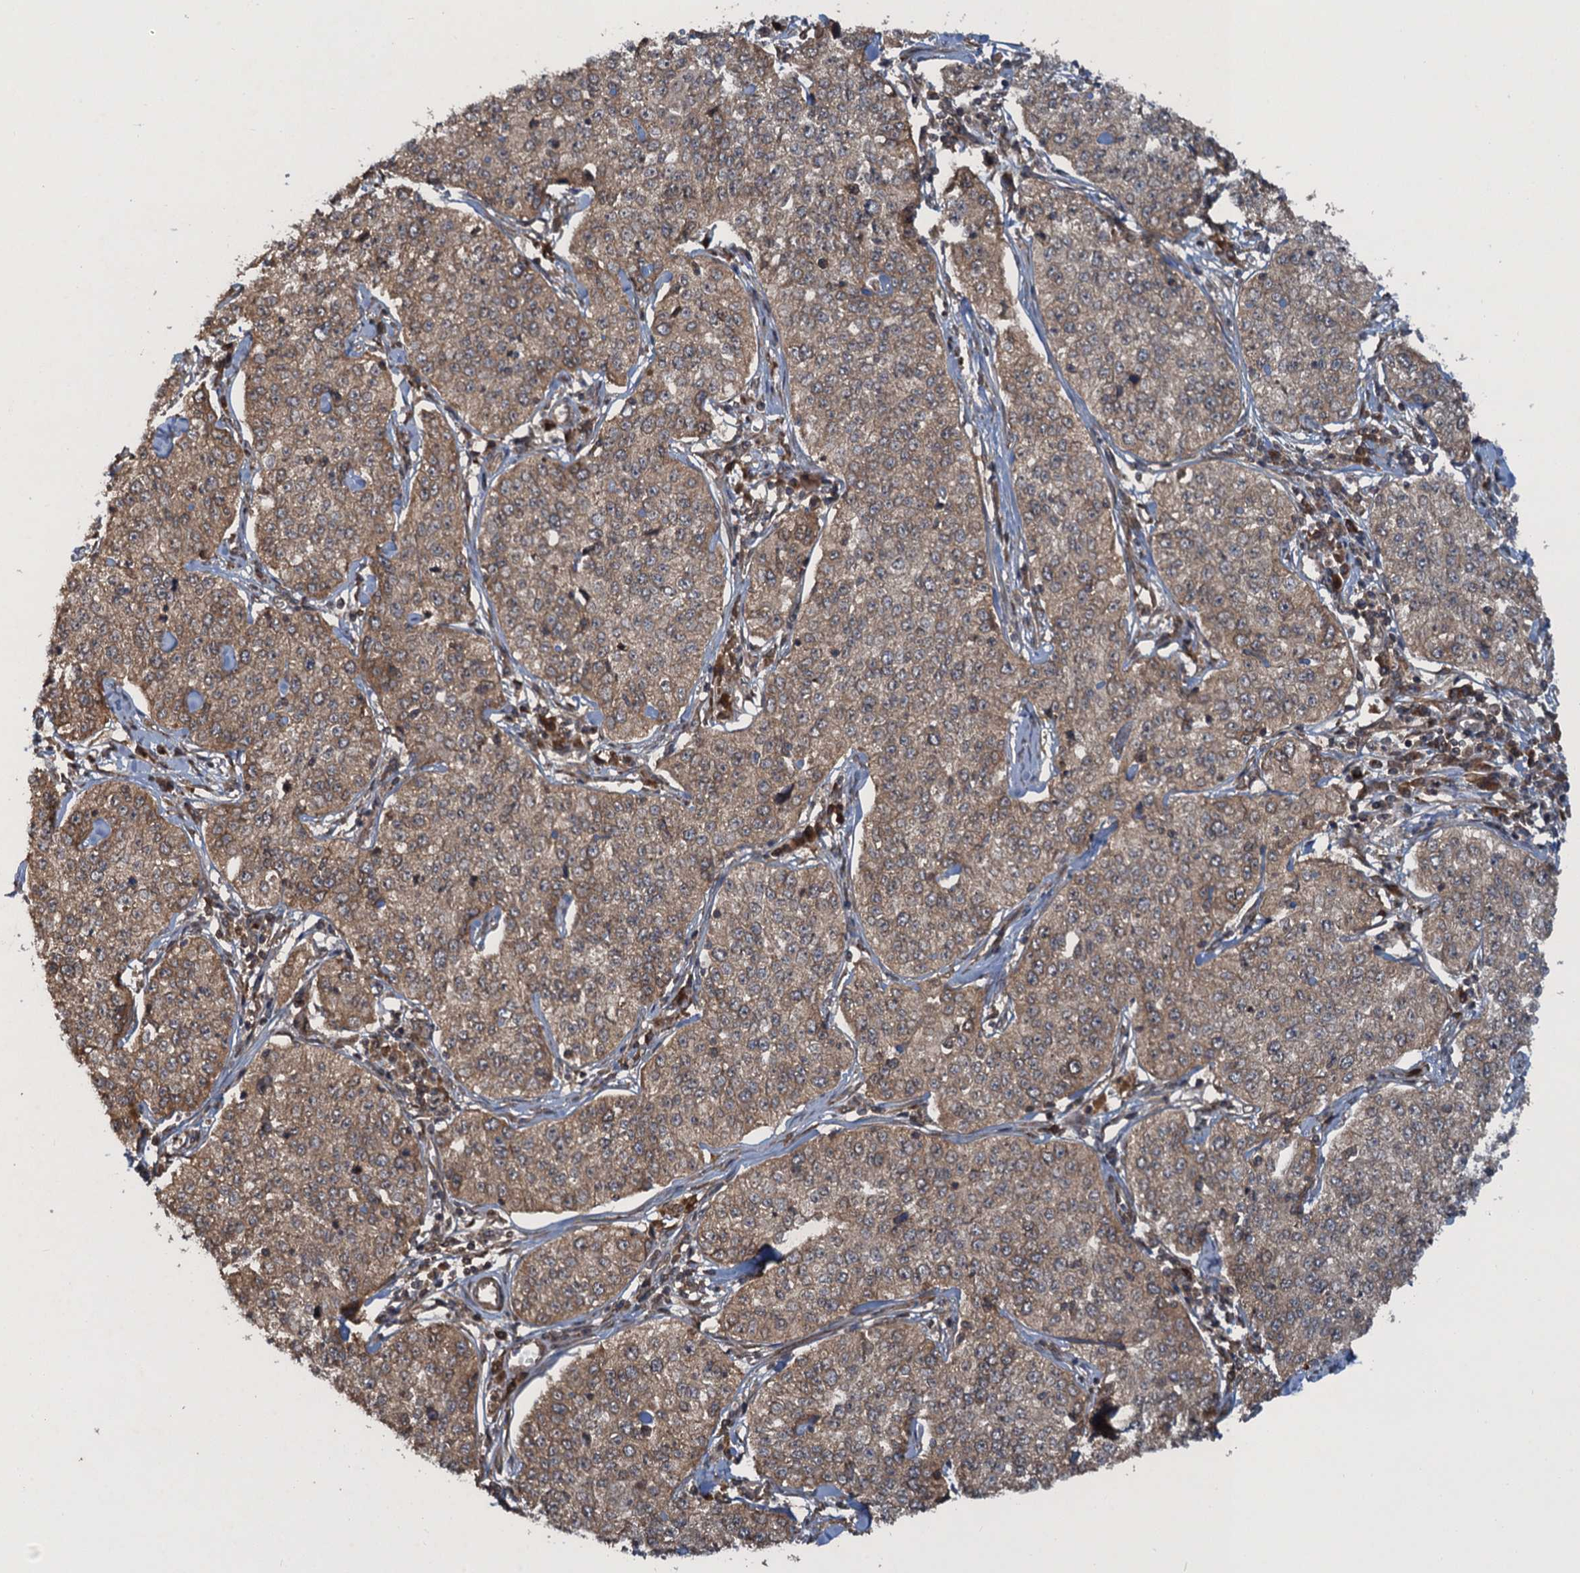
{"staining": {"intensity": "moderate", "quantity": ">75%", "location": "cytoplasmic/membranous"}, "tissue": "cervical cancer", "cell_type": "Tumor cells", "image_type": "cancer", "snomed": [{"axis": "morphology", "description": "Squamous cell carcinoma, NOS"}, {"axis": "topography", "description": "Cervix"}], "caption": "Cervical cancer (squamous cell carcinoma) stained for a protein shows moderate cytoplasmic/membranous positivity in tumor cells.", "gene": "GLE1", "patient": {"sex": "female", "age": 35}}